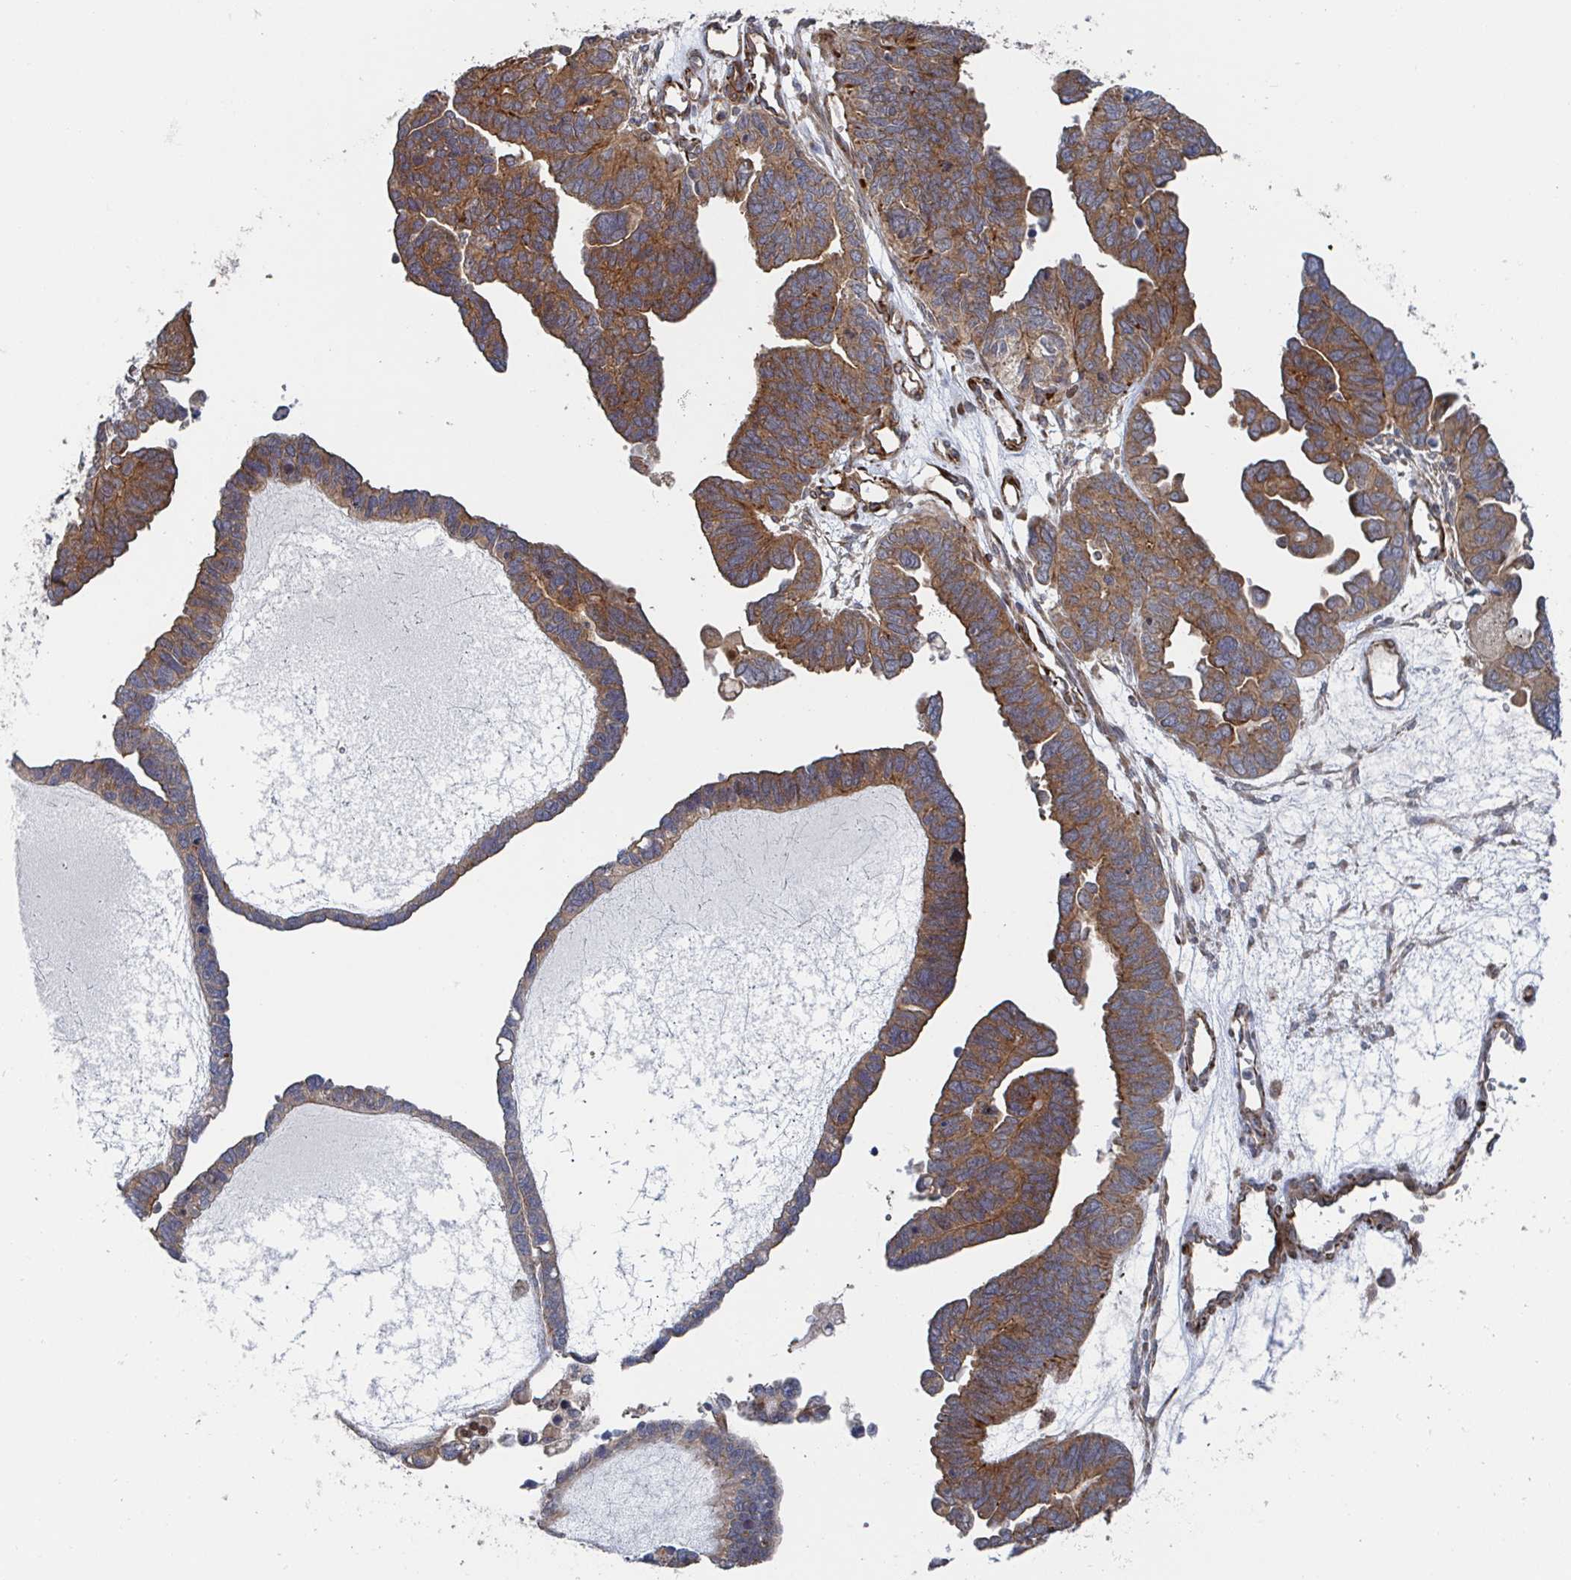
{"staining": {"intensity": "moderate", "quantity": ">75%", "location": "cytoplasmic/membranous"}, "tissue": "ovarian cancer", "cell_type": "Tumor cells", "image_type": "cancer", "snomed": [{"axis": "morphology", "description": "Cystadenocarcinoma, serous, NOS"}, {"axis": "topography", "description": "Ovary"}], "caption": "Tumor cells display medium levels of moderate cytoplasmic/membranous staining in about >75% of cells in serous cystadenocarcinoma (ovarian).", "gene": "DVL3", "patient": {"sex": "female", "age": 51}}